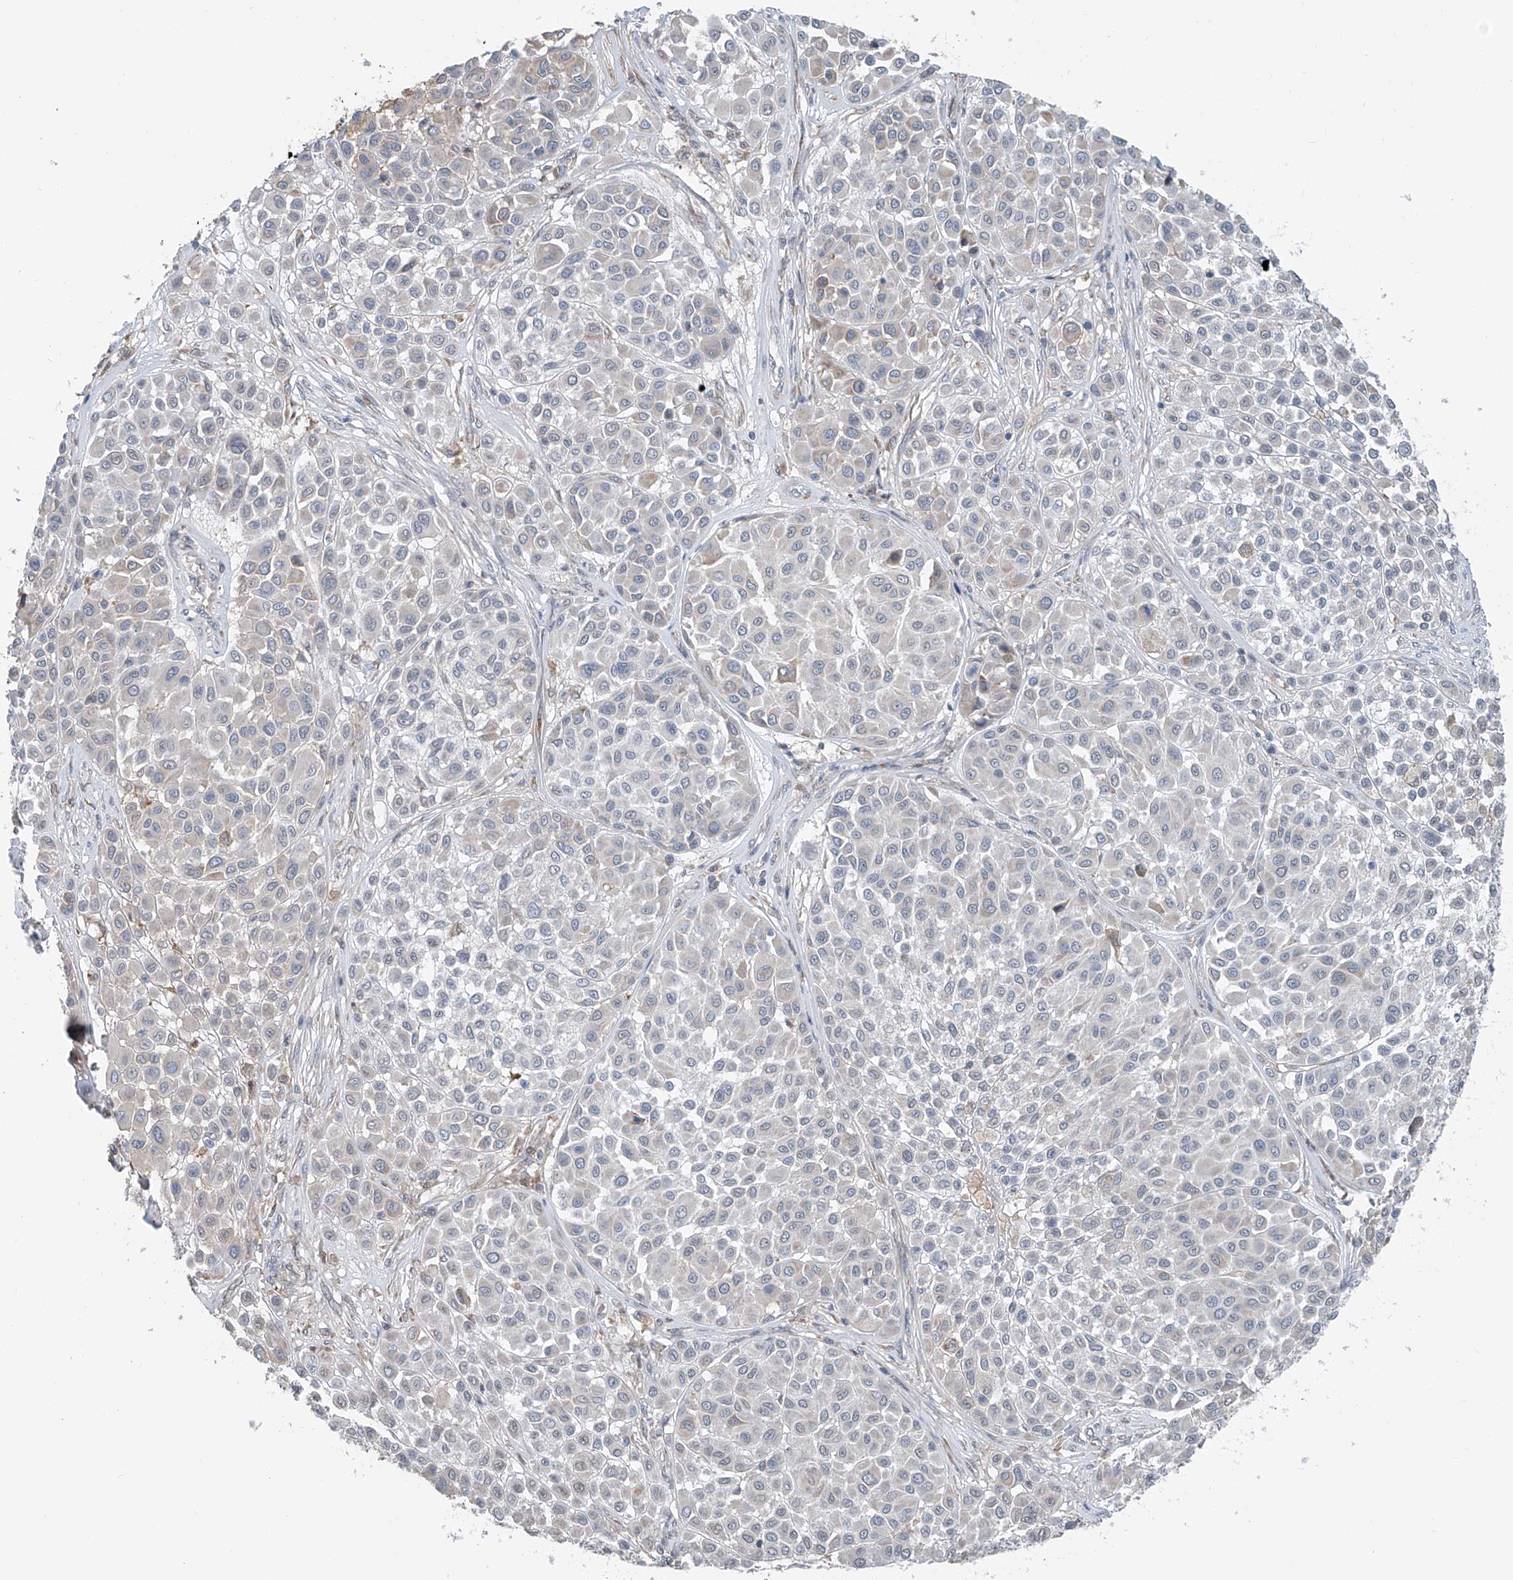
{"staining": {"intensity": "negative", "quantity": "none", "location": "none"}, "tissue": "melanoma", "cell_type": "Tumor cells", "image_type": "cancer", "snomed": [{"axis": "morphology", "description": "Malignant melanoma, Metastatic site"}, {"axis": "topography", "description": "Soft tissue"}], "caption": "Protein analysis of malignant melanoma (metastatic site) displays no significant expression in tumor cells. Brightfield microscopy of IHC stained with DAB (brown) and hematoxylin (blue), captured at high magnification.", "gene": "KCNK10", "patient": {"sex": "male", "age": 41}}